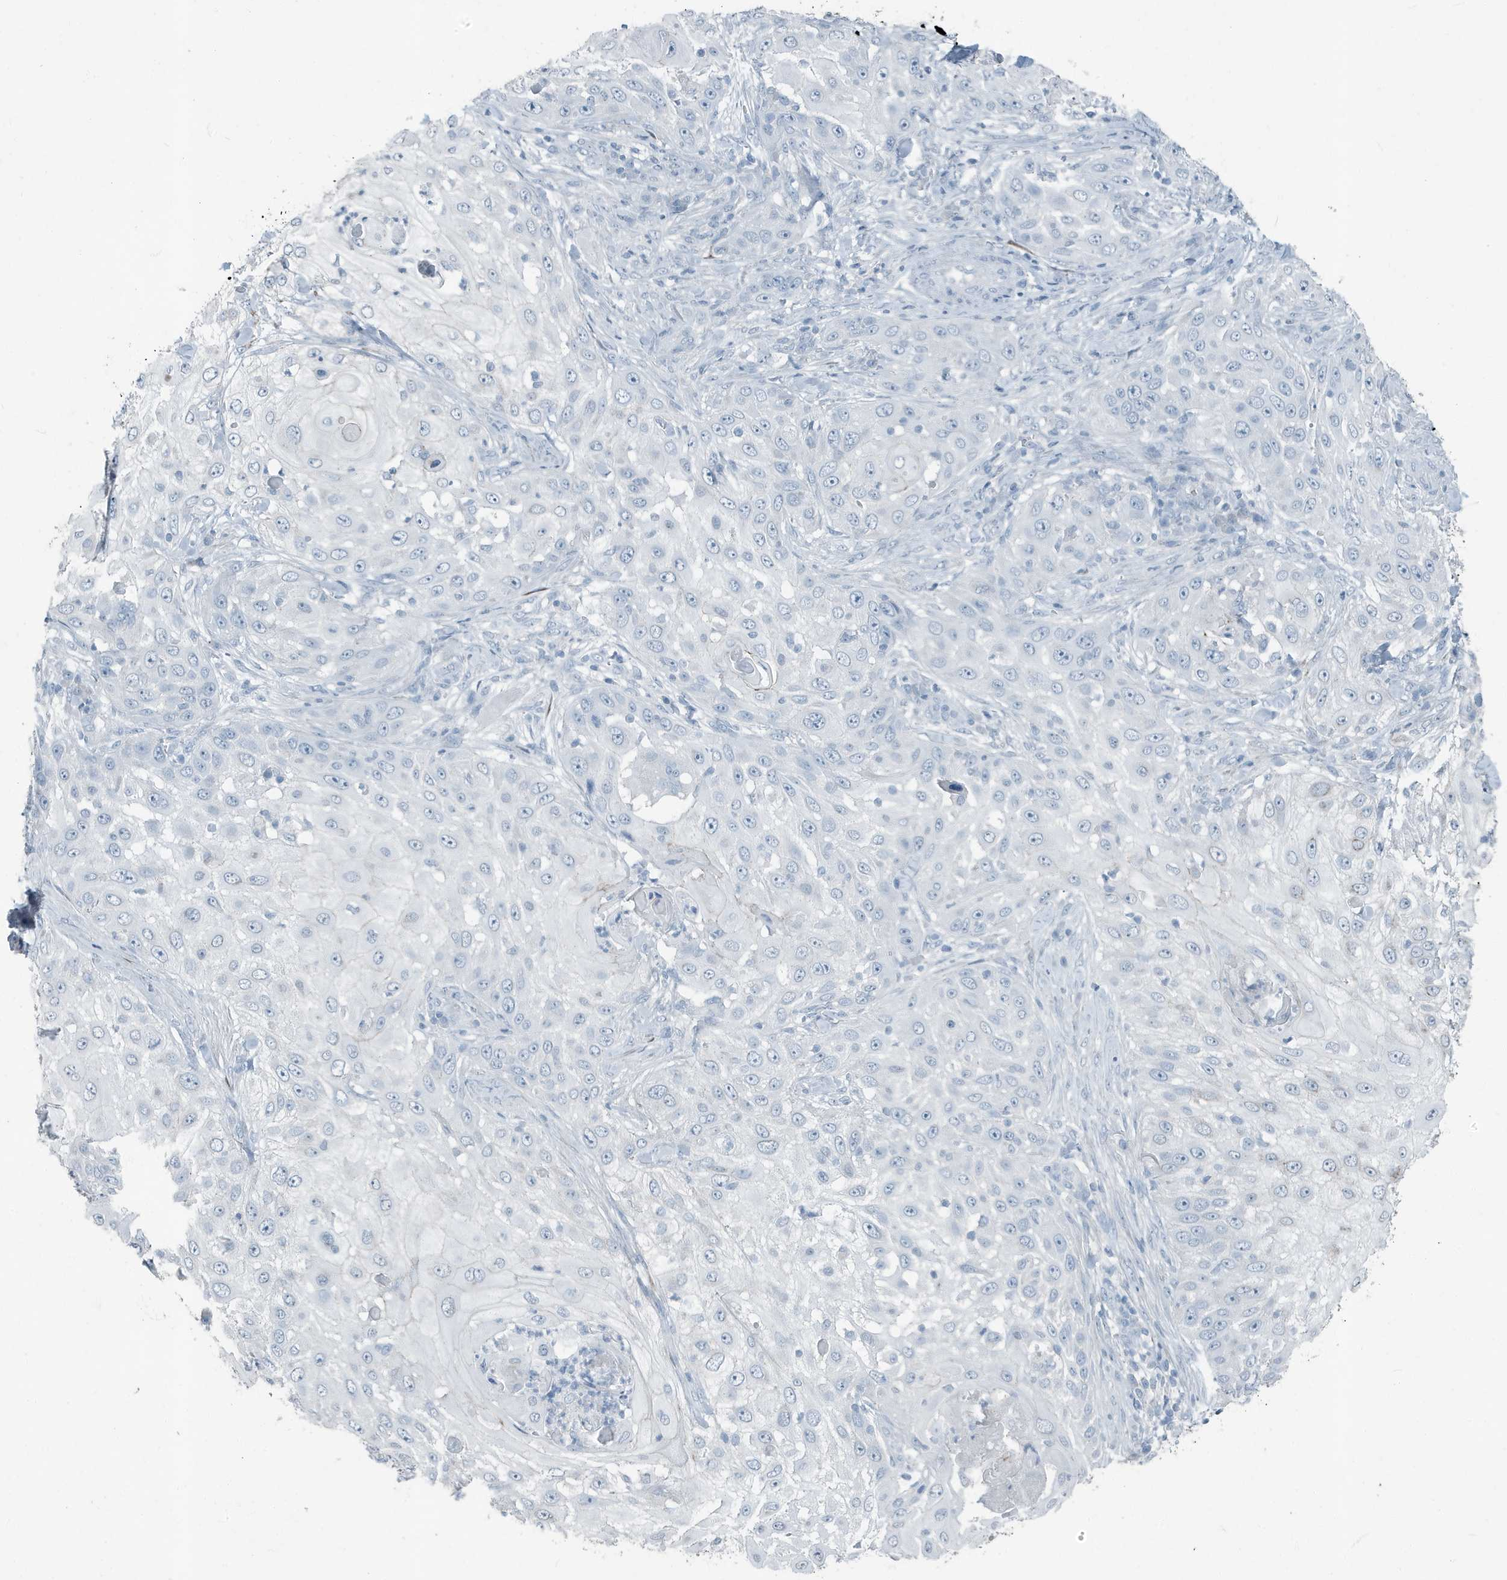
{"staining": {"intensity": "negative", "quantity": "none", "location": "none"}, "tissue": "skin cancer", "cell_type": "Tumor cells", "image_type": "cancer", "snomed": [{"axis": "morphology", "description": "Squamous cell carcinoma, NOS"}, {"axis": "topography", "description": "Skin"}], "caption": "Immunohistochemistry (IHC) of skin cancer exhibits no staining in tumor cells.", "gene": "FAM162A", "patient": {"sex": "female", "age": 44}}